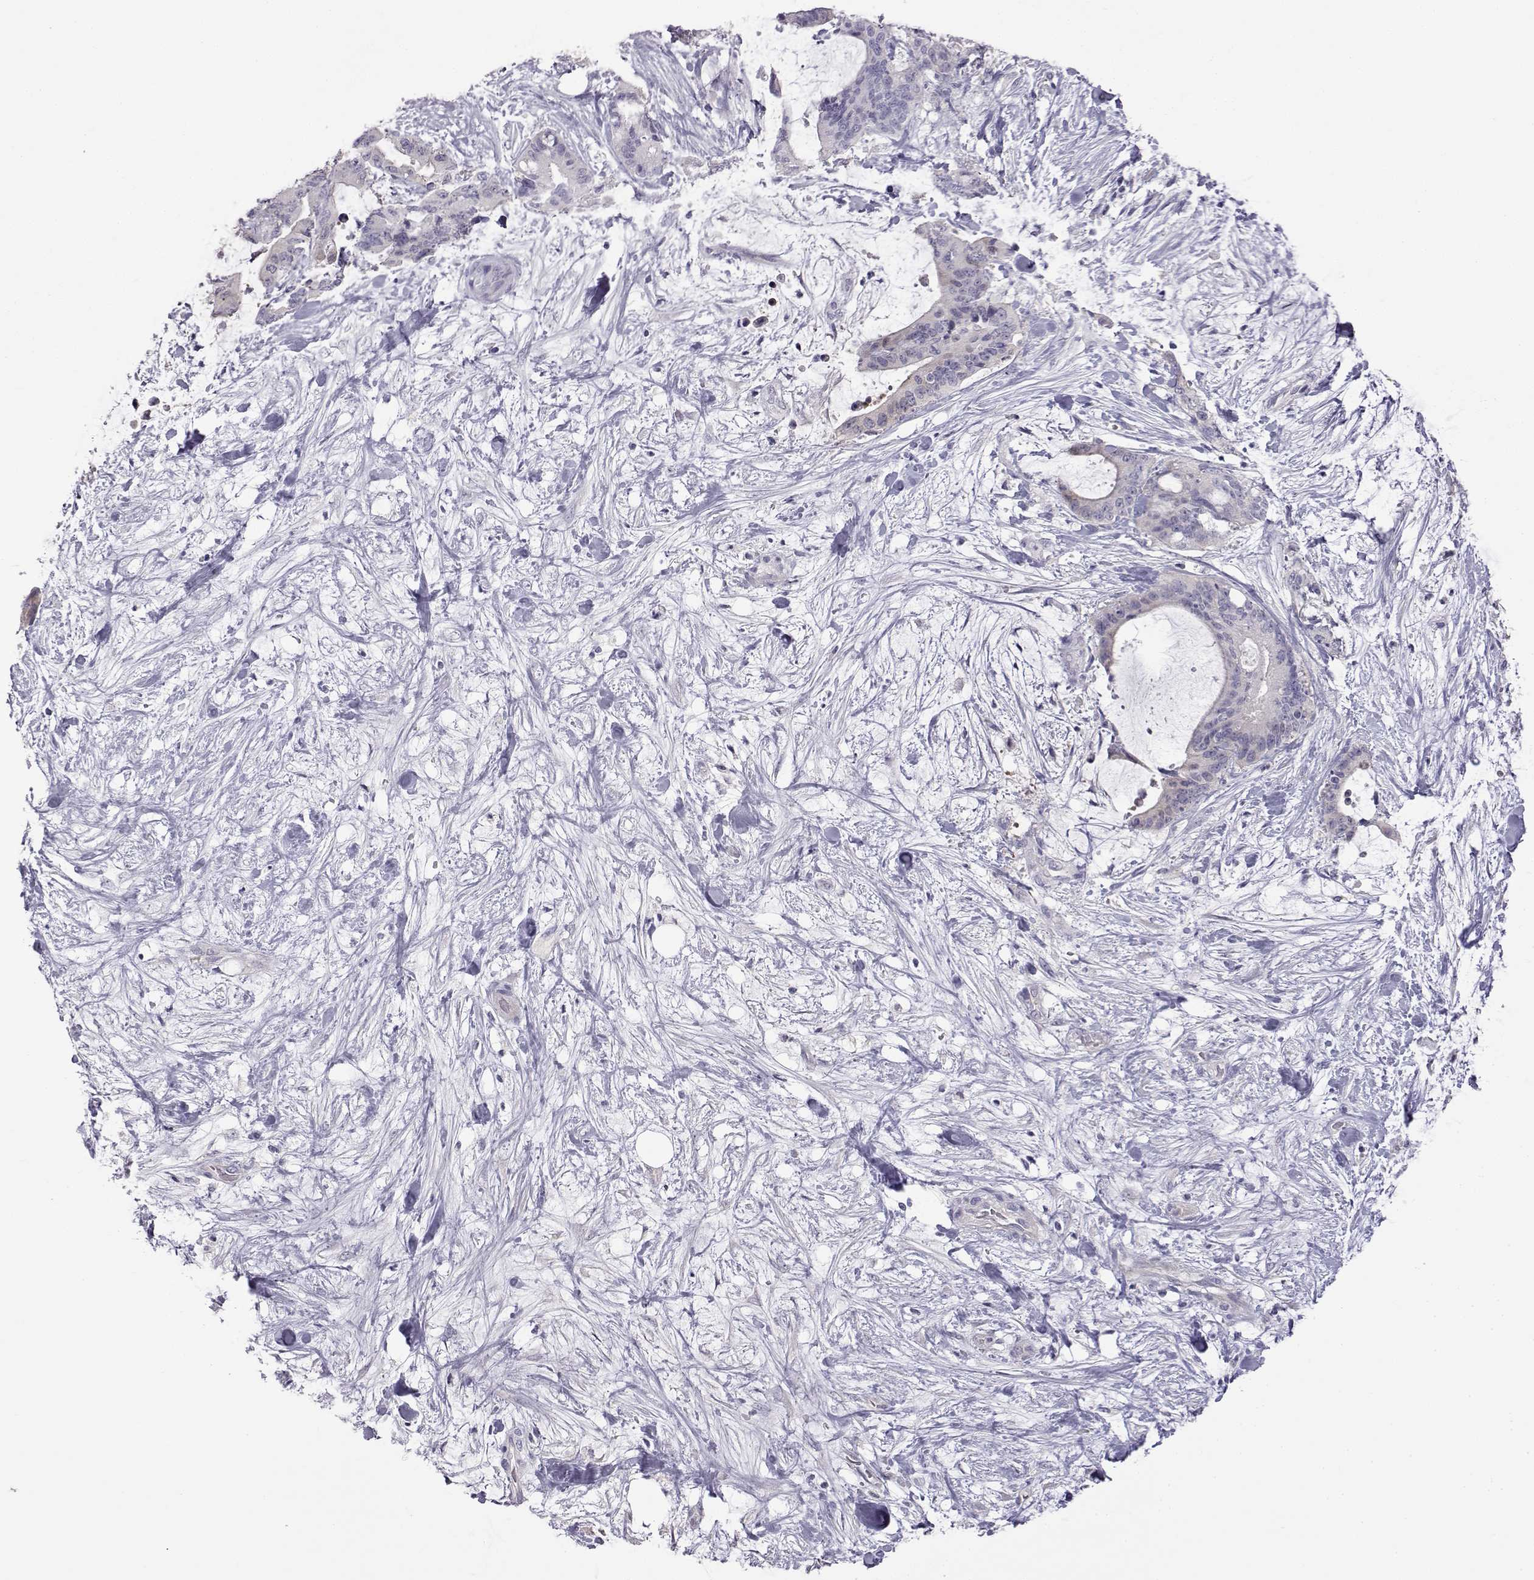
{"staining": {"intensity": "negative", "quantity": "none", "location": "none"}, "tissue": "liver cancer", "cell_type": "Tumor cells", "image_type": "cancer", "snomed": [{"axis": "morphology", "description": "Cholangiocarcinoma"}, {"axis": "topography", "description": "Liver"}], "caption": "IHC micrograph of neoplastic tissue: liver cancer stained with DAB (3,3'-diaminobenzidine) shows no significant protein staining in tumor cells. Brightfield microscopy of immunohistochemistry (IHC) stained with DAB (3,3'-diaminobenzidine) (brown) and hematoxylin (blue), captured at high magnification.", "gene": "VGF", "patient": {"sex": "female", "age": 73}}